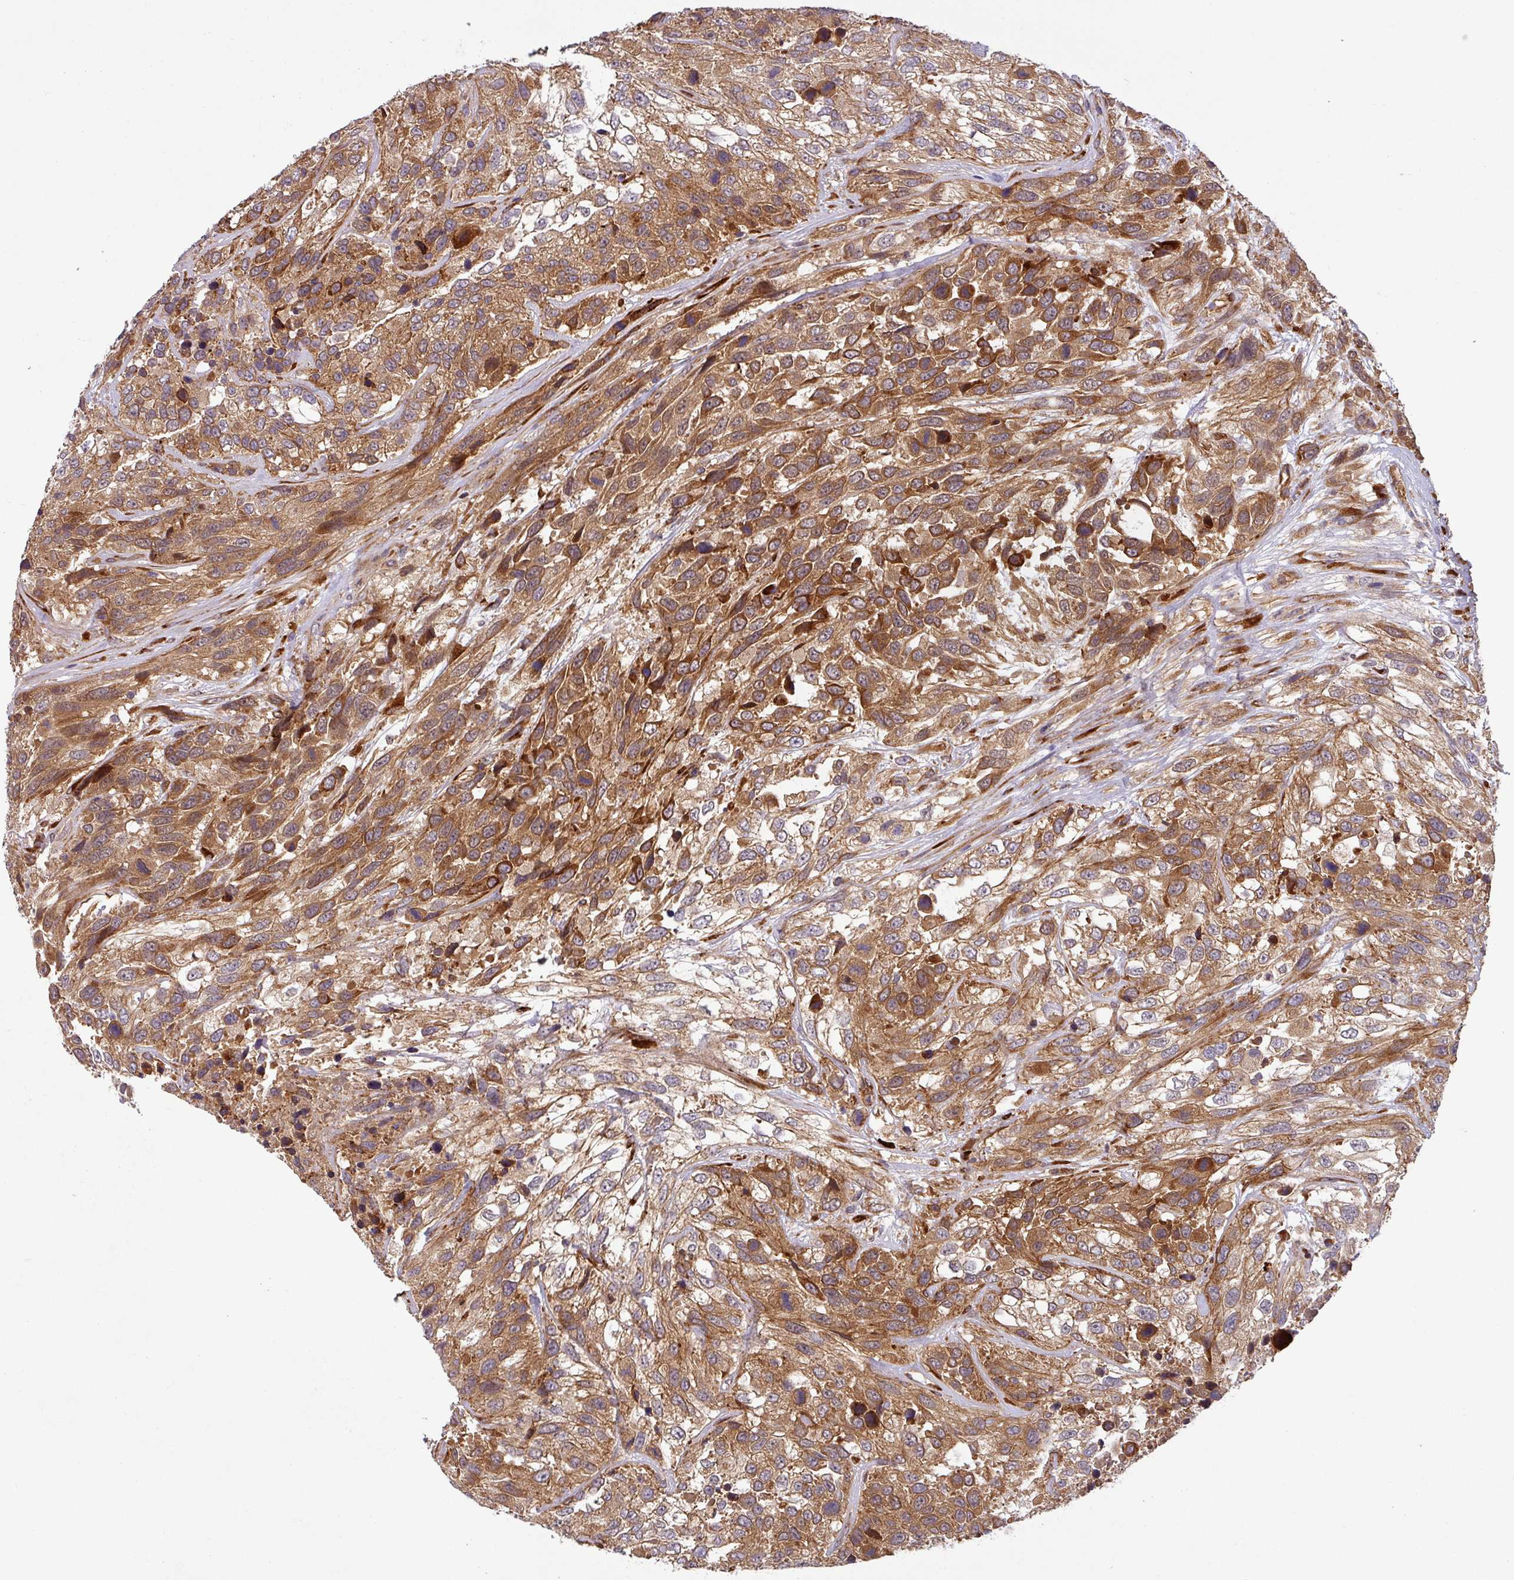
{"staining": {"intensity": "moderate", "quantity": ">75%", "location": "cytoplasmic/membranous"}, "tissue": "urothelial cancer", "cell_type": "Tumor cells", "image_type": "cancer", "snomed": [{"axis": "morphology", "description": "Urothelial carcinoma, High grade"}, {"axis": "topography", "description": "Urinary bladder"}], "caption": "Urothelial cancer stained with DAB IHC exhibits medium levels of moderate cytoplasmic/membranous positivity in about >75% of tumor cells.", "gene": "ART1", "patient": {"sex": "female", "age": 70}}